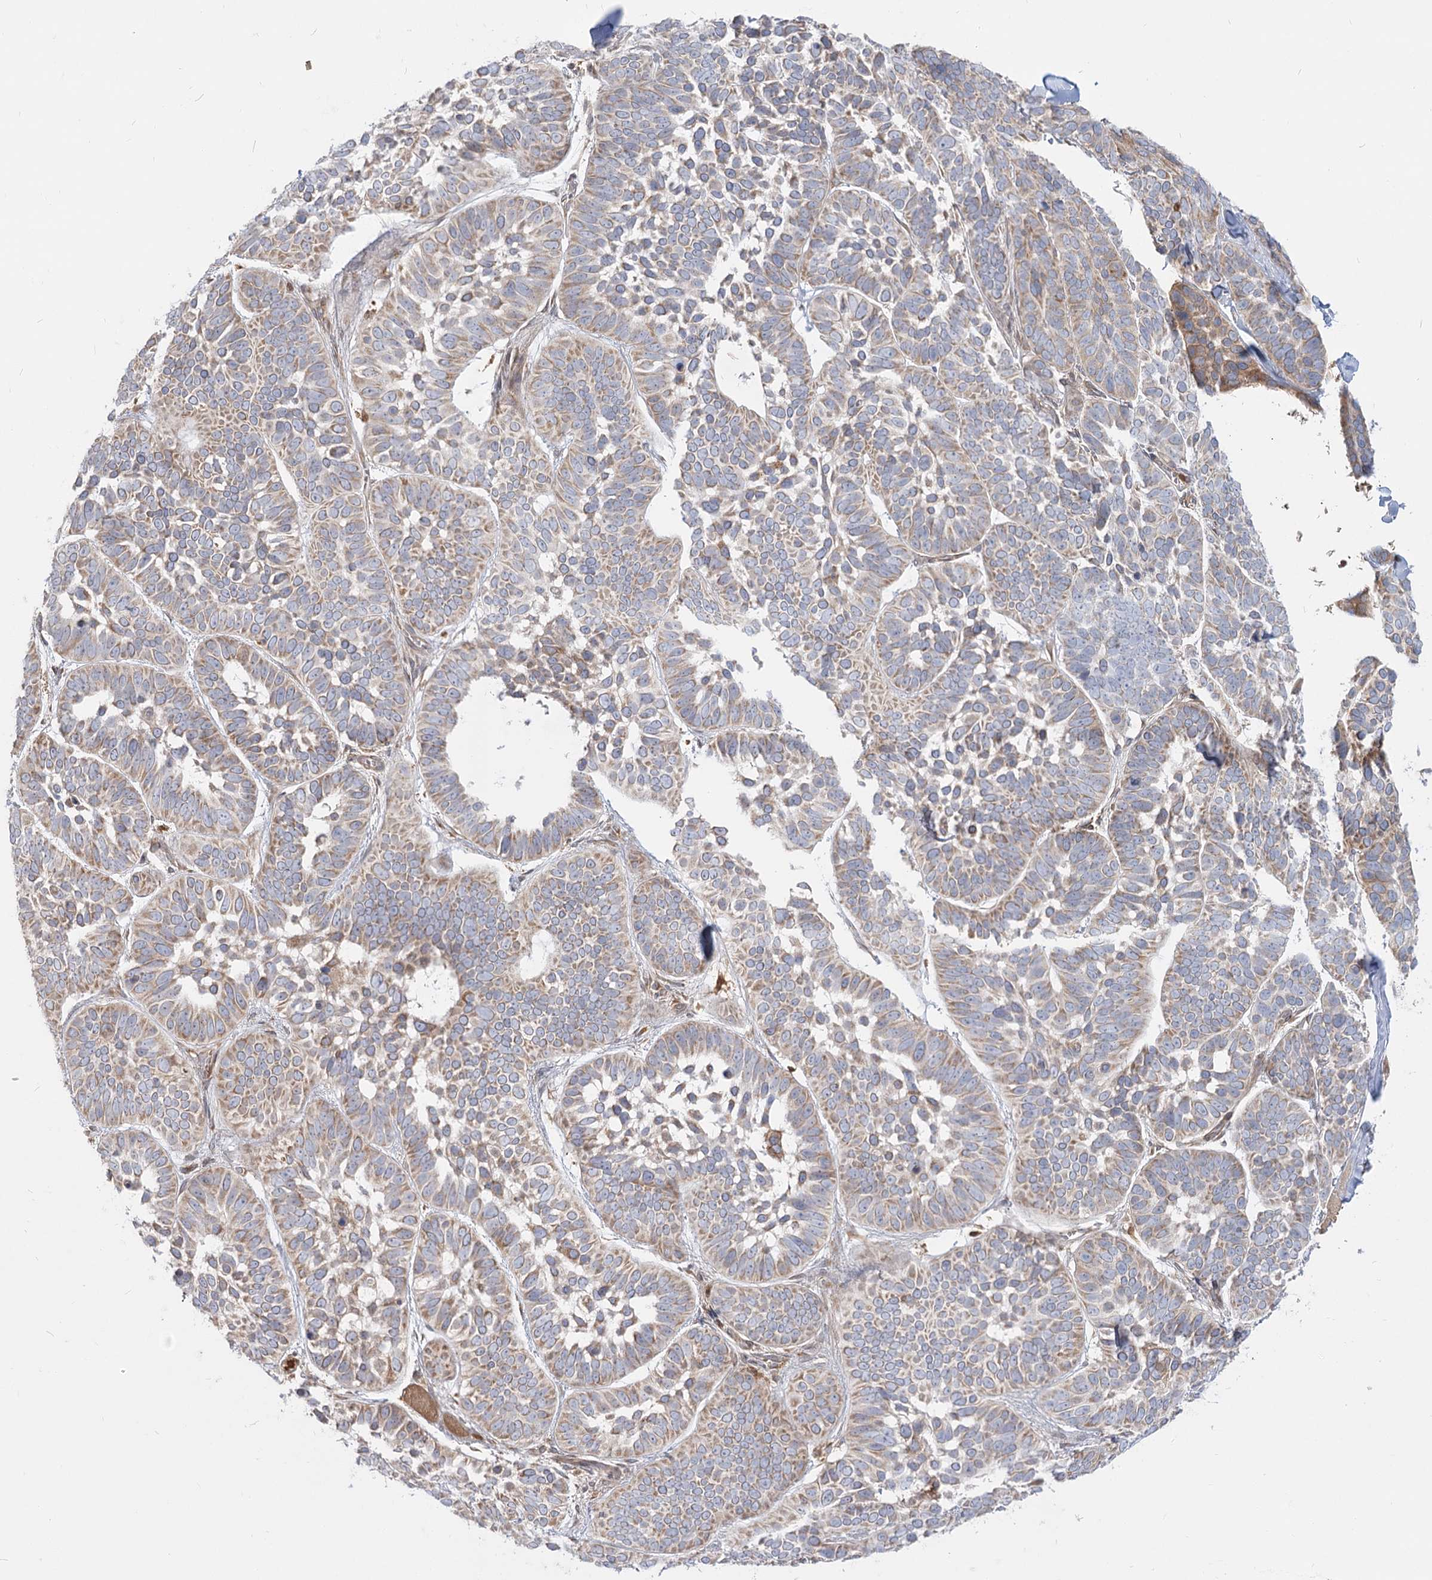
{"staining": {"intensity": "moderate", "quantity": "25%-75%", "location": "cytoplasmic/membranous"}, "tissue": "skin cancer", "cell_type": "Tumor cells", "image_type": "cancer", "snomed": [{"axis": "morphology", "description": "Basal cell carcinoma"}, {"axis": "topography", "description": "Skin"}], "caption": "Tumor cells display medium levels of moderate cytoplasmic/membranous staining in about 25%-75% of cells in skin basal cell carcinoma. The staining was performed using DAB to visualize the protein expression in brown, while the nuclei were stained in blue with hematoxylin (Magnification: 20x).", "gene": "MTMR3", "patient": {"sex": "male", "age": 62}}